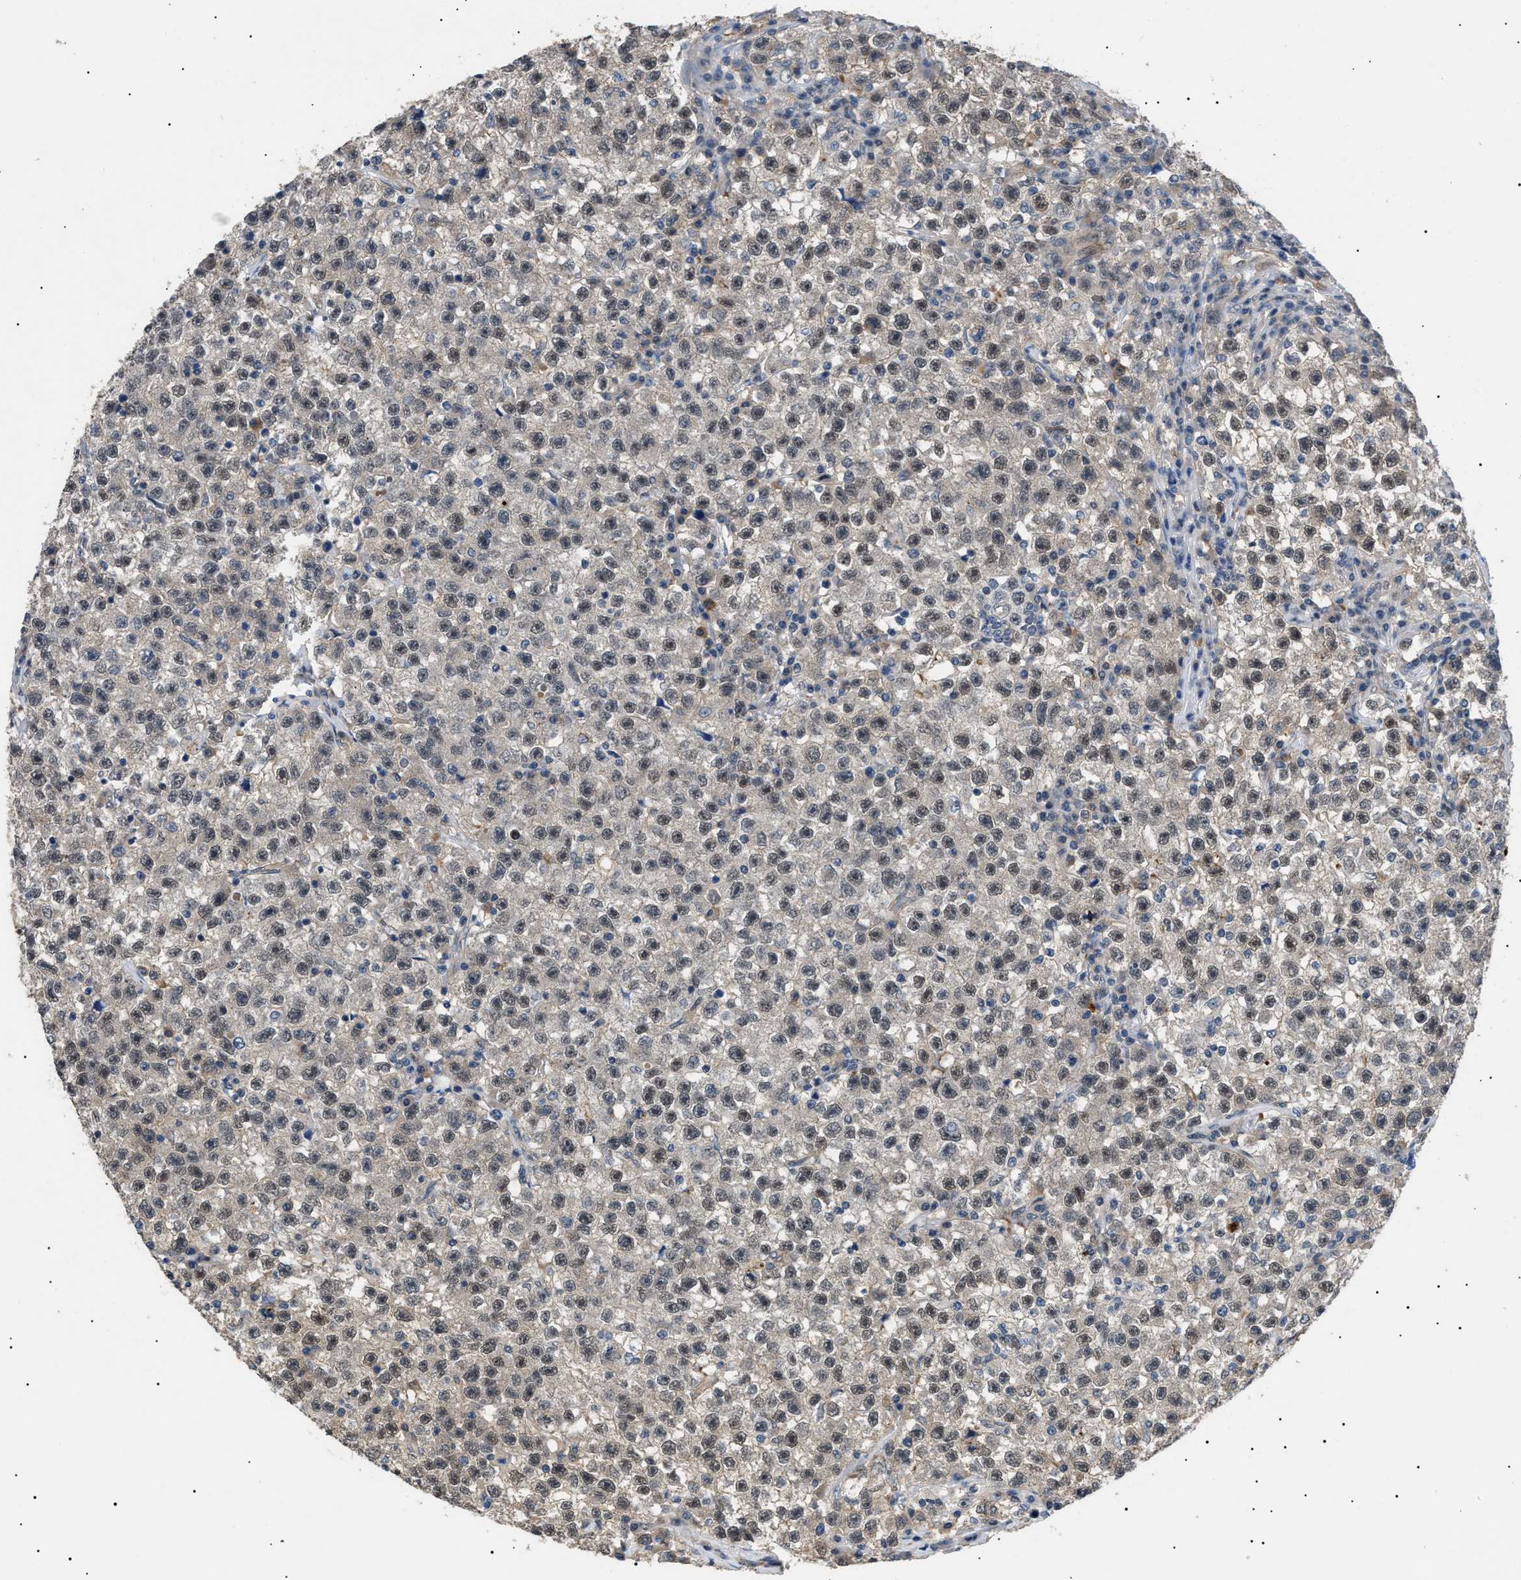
{"staining": {"intensity": "weak", "quantity": ">75%", "location": "nuclear"}, "tissue": "testis cancer", "cell_type": "Tumor cells", "image_type": "cancer", "snomed": [{"axis": "morphology", "description": "Seminoma, NOS"}, {"axis": "topography", "description": "Testis"}], "caption": "Testis cancer (seminoma) tissue shows weak nuclear staining in about >75% of tumor cells, visualized by immunohistochemistry. Using DAB (3,3'-diaminobenzidine) (brown) and hematoxylin (blue) stains, captured at high magnification using brightfield microscopy.", "gene": "CRCP", "patient": {"sex": "male", "age": 22}}